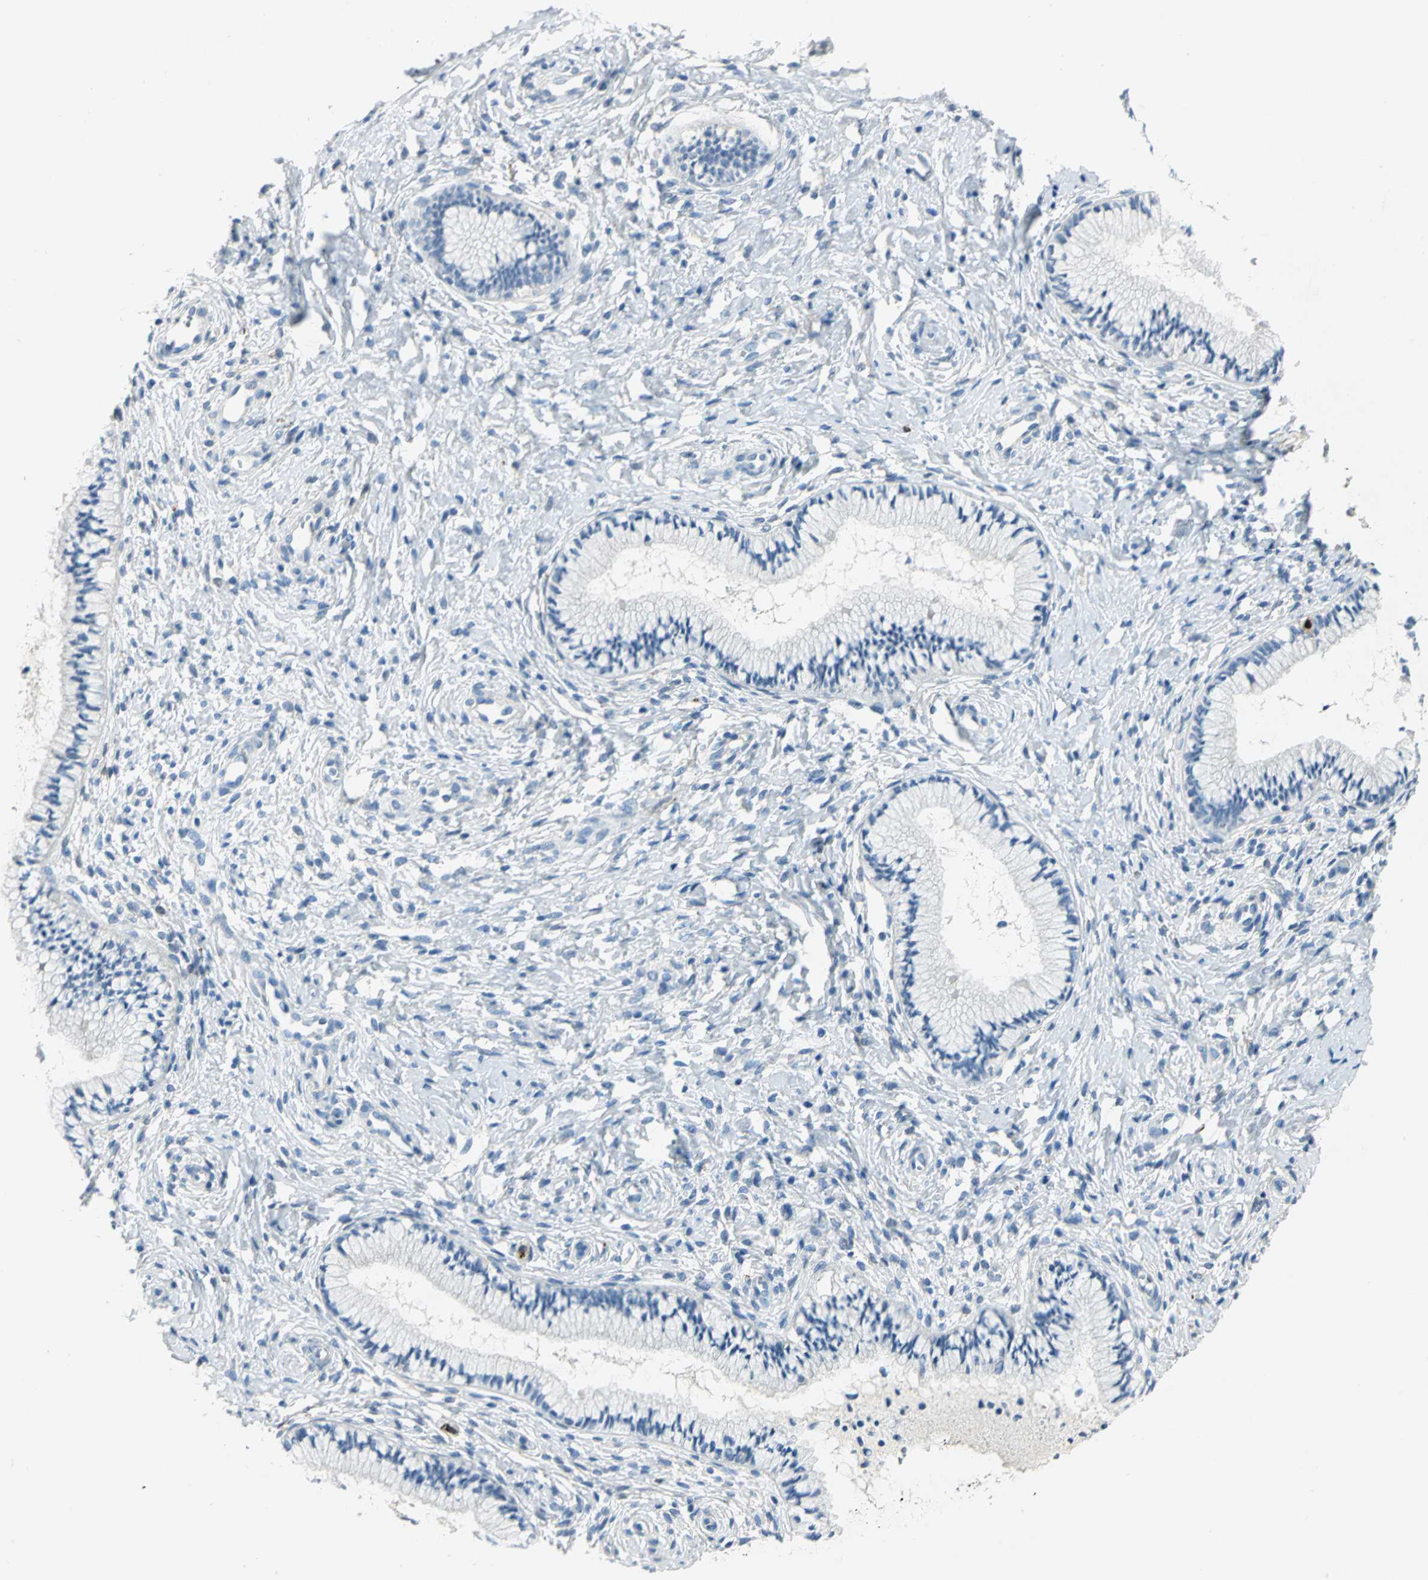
{"staining": {"intensity": "negative", "quantity": "none", "location": "none"}, "tissue": "cervix", "cell_type": "Glandular cells", "image_type": "normal", "snomed": [{"axis": "morphology", "description": "Normal tissue, NOS"}, {"axis": "topography", "description": "Cervix"}], "caption": "Immunohistochemical staining of normal human cervix reveals no significant staining in glandular cells. (DAB (3,3'-diaminobenzidine) immunohistochemistry (IHC) visualized using brightfield microscopy, high magnification).", "gene": "UCHL1", "patient": {"sex": "female", "age": 46}}